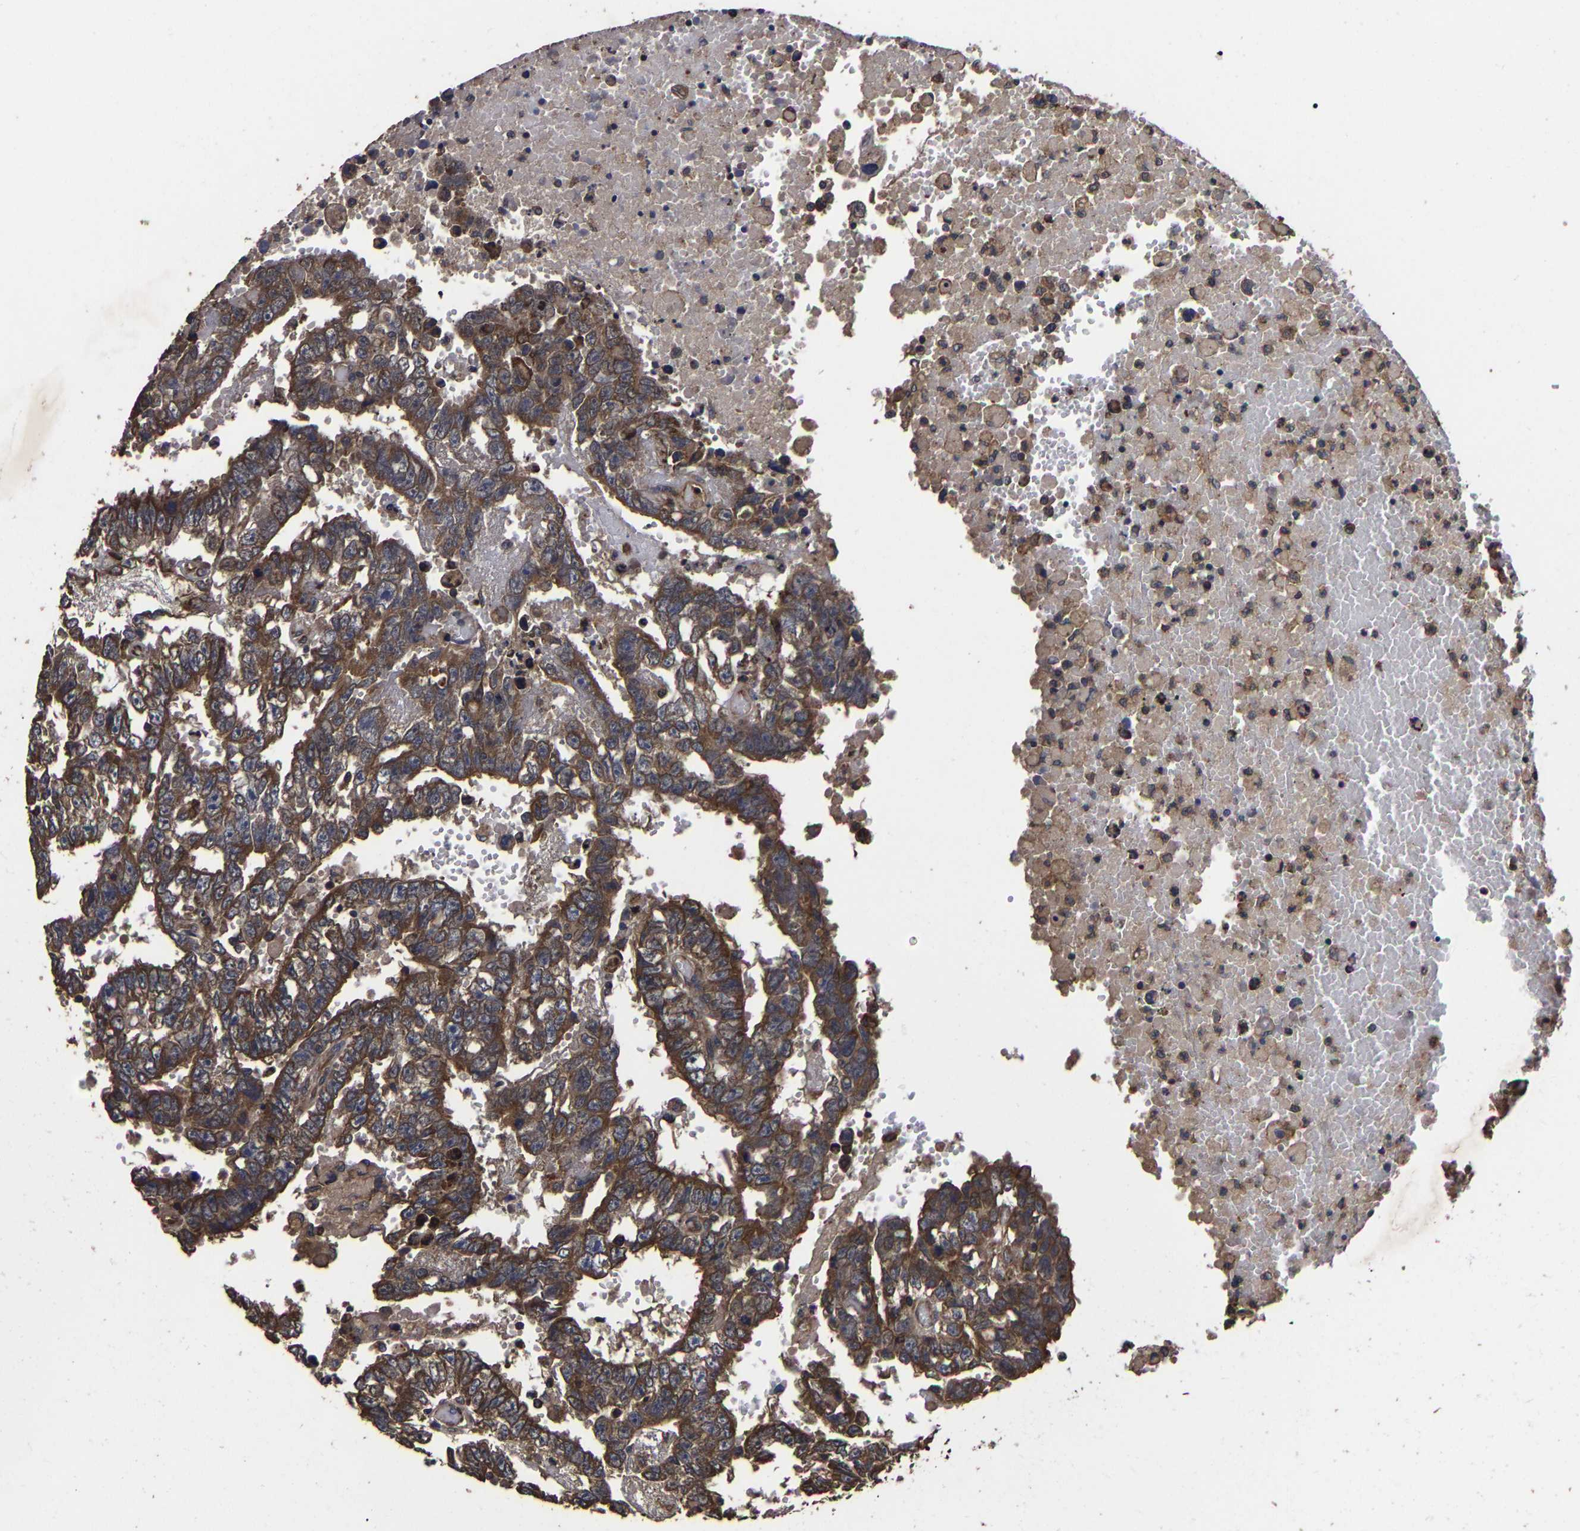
{"staining": {"intensity": "strong", "quantity": ">75%", "location": "cytoplasmic/membranous"}, "tissue": "testis cancer", "cell_type": "Tumor cells", "image_type": "cancer", "snomed": [{"axis": "morphology", "description": "Carcinoma, Embryonal, NOS"}, {"axis": "topography", "description": "Testis"}], "caption": "The immunohistochemical stain shows strong cytoplasmic/membranous staining in tumor cells of testis cancer (embryonal carcinoma) tissue.", "gene": "ITCH", "patient": {"sex": "male", "age": 25}}